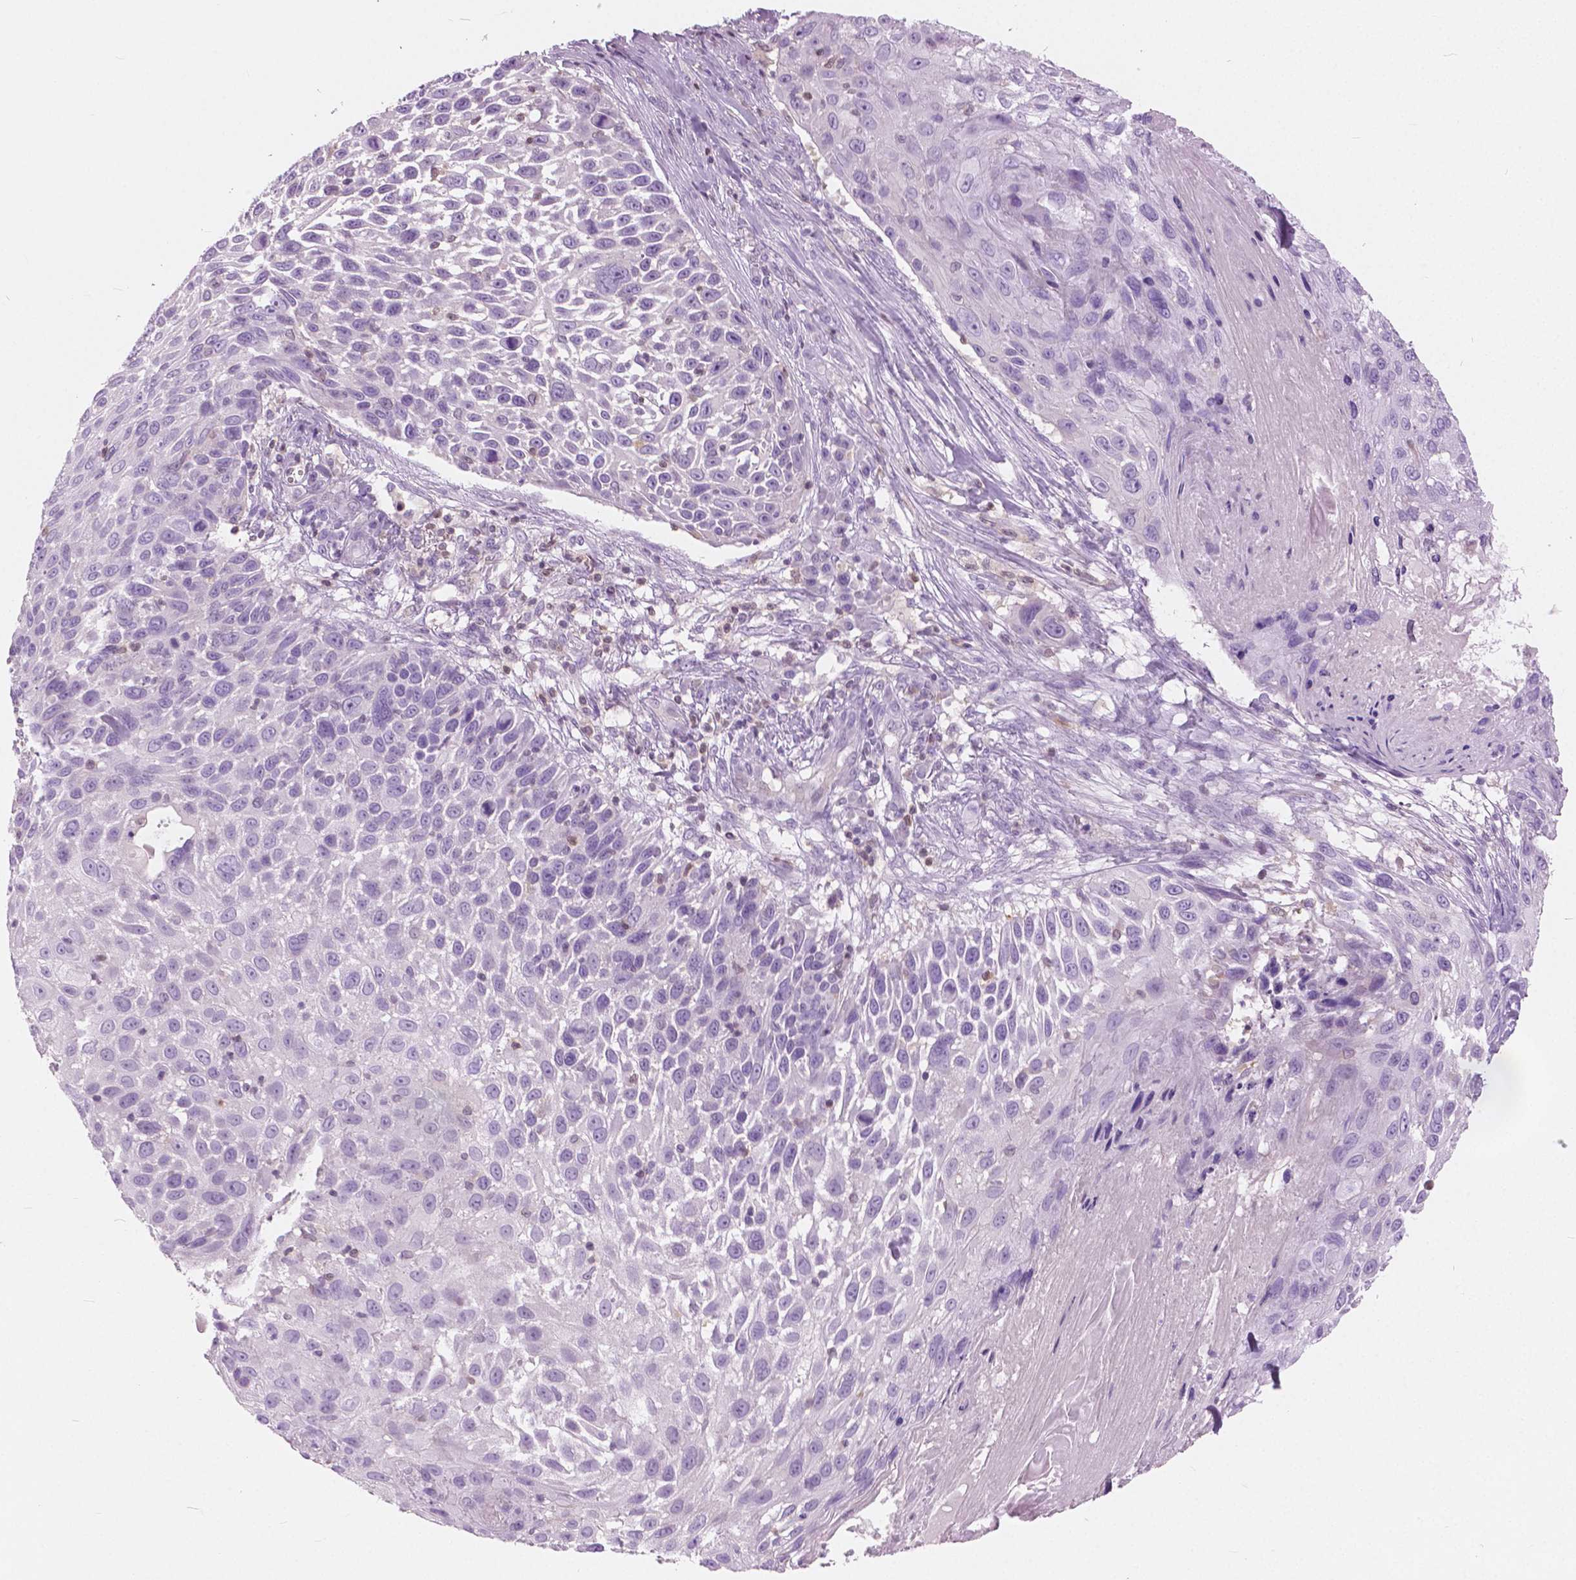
{"staining": {"intensity": "negative", "quantity": "none", "location": "none"}, "tissue": "skin cancer", "cell_type": "Tumor cells", "image_type": "cancer", "snomed": [{"axis": "morphology", "description": "Squamous cell carcinoma, NOS"}, {"axis": "topography", "description": "Skin"}], "caption": "High power microscopy histopathology image of an IHC image of skin squamous cell carcinoma, revealing no significant positivity in tumor cells.", "gene": "GALM", "patient": {"sex": "male", "age": 92}}